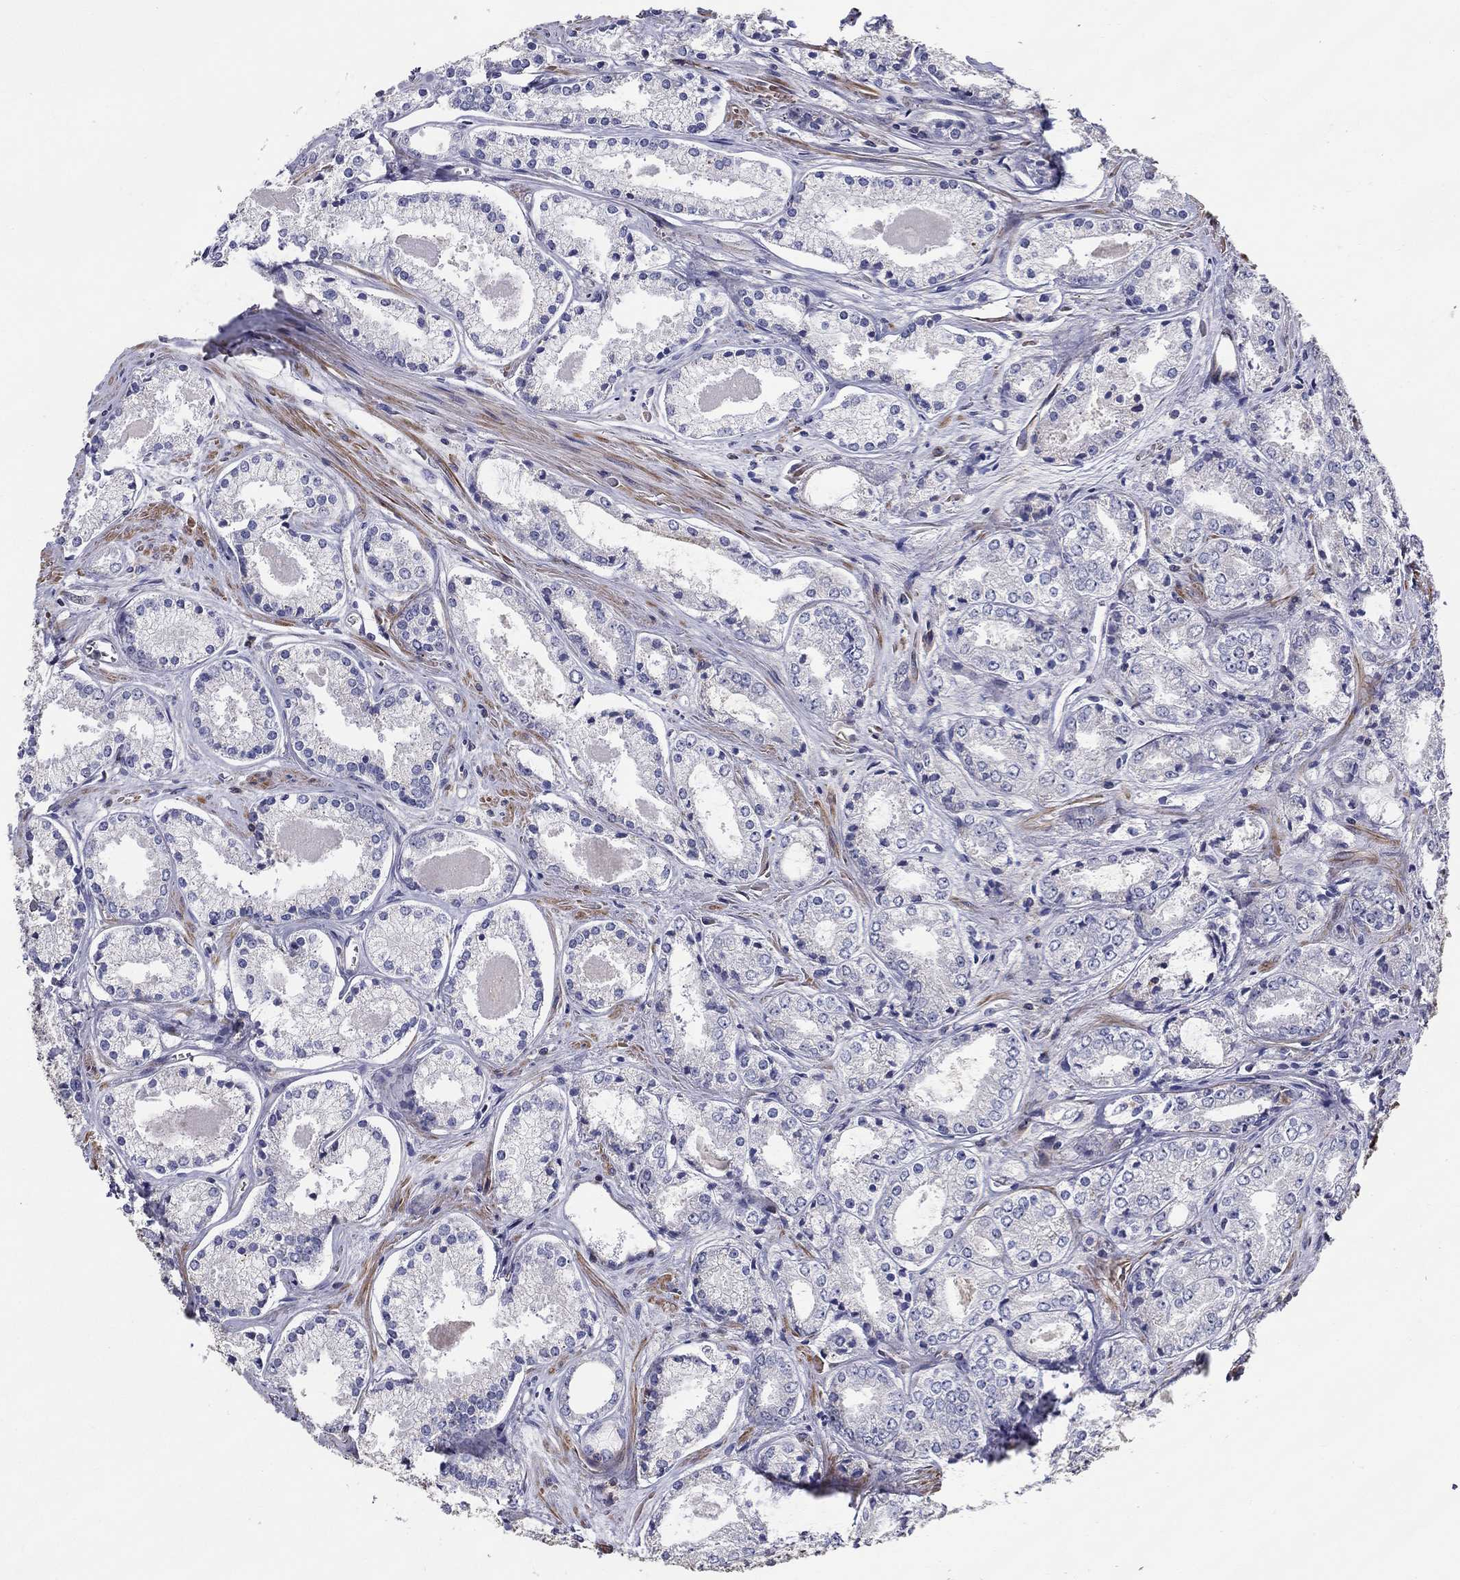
{"staining": {"intensity": "negative", "quantity": "none", "location": "none"}, "tissue": "prostate cancer", "cell_type": "Tumor cells", "image_type": "cancer", "snomed": [{"axis": "morphology", "description": "Adenocarcinoma, NOS"}, {"axis": "topography", "description": "Prostate"}], "caption": "Immunohistochemical staining of prostate cancer (adenocarcinoma) reveals no significant expression in tumor cells.", "gene": "NPHP1", "patient": {"sex": "male", "age": 72}}